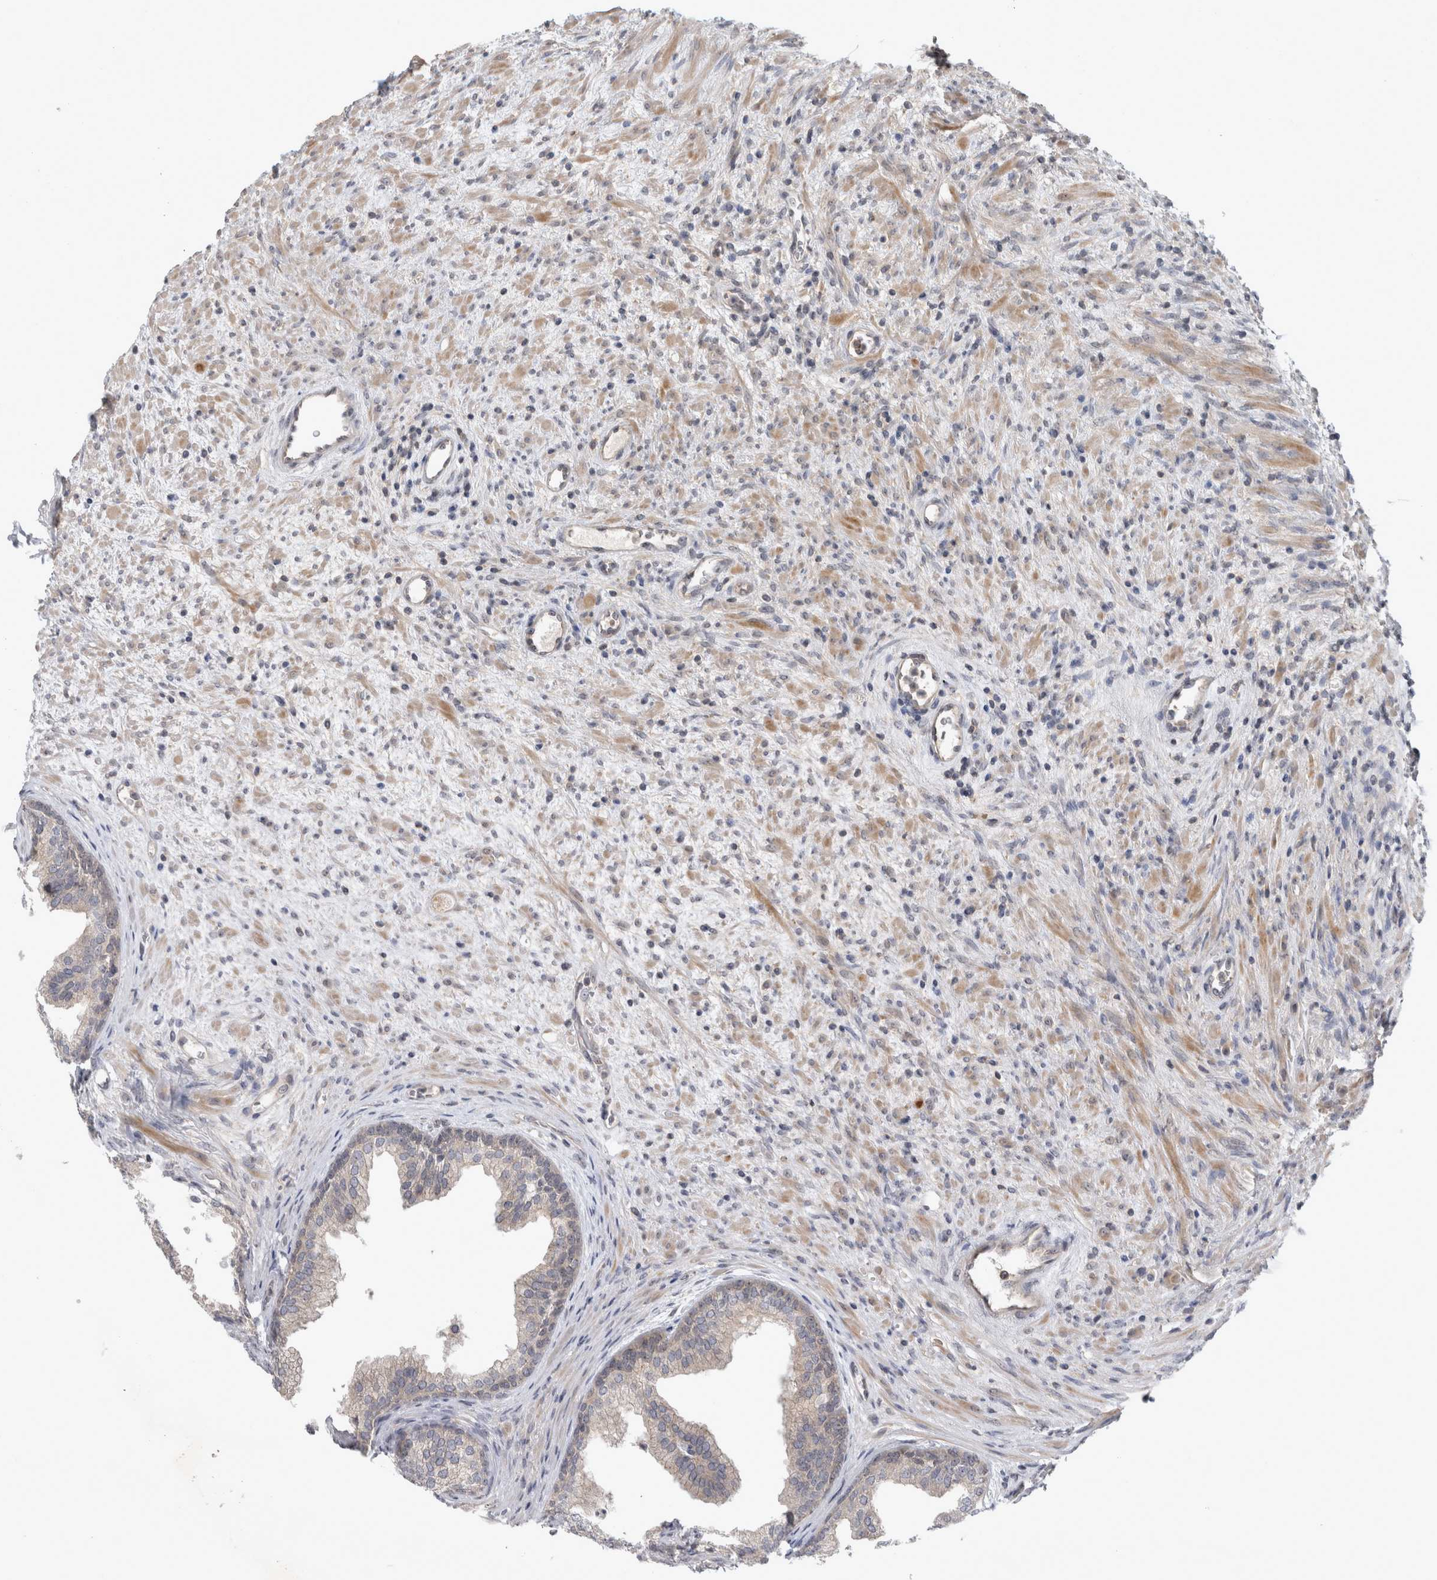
{"staining": {"intensity": "weak", "quantity": "<25%", "location": "cytoplasmic/membranous,nuclear"}, "tissue": "prostate", "cell_type": "Glandular cells", "image_type": "normal", "snomed": [{"axis": "morphology", "description": "Normal tissue, NOS"}, {"axis": "topography", "description": "Prostate"}], "caption": "IHC image of benign prostate: prostate stained with DAB demonstrates no significant protein expression in glandular cells. (Immunohistochemistry (ihc), brightfield microscopy, high magnification).", "gene": "RBM28", "patient": {"sex": "male", "age": 76}}